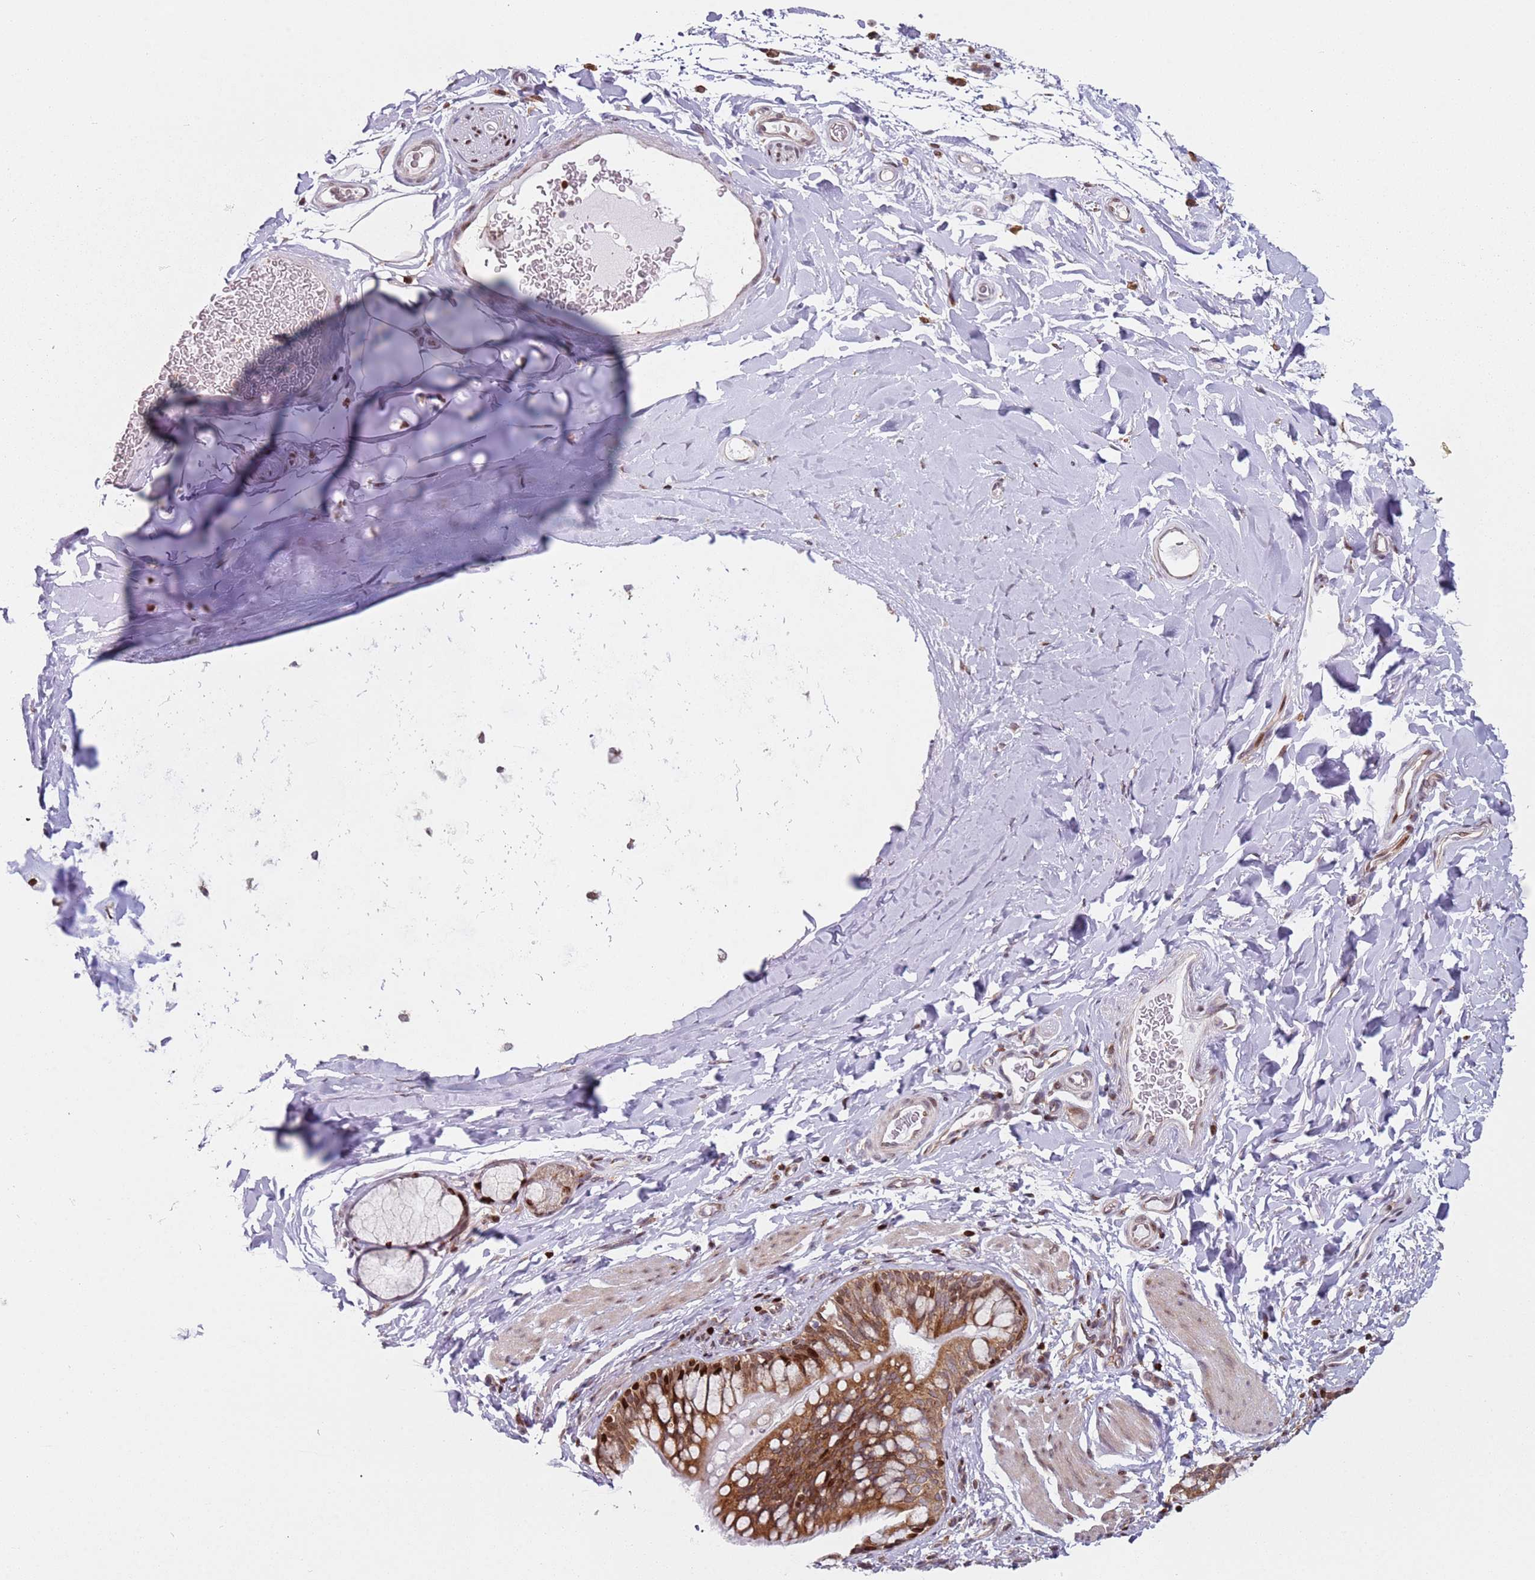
{"staining": {"intensity": "moderate", "quantity": ">75%", "location": "cytoplasmic/membranous,nuclear"}, "tissue": "bronchus", "cell_type": "Respiratory epithelial cells", "image_type": "normal", "snomed": [{"axis": "morphology", "description": "Normal tissue, NOS"}, {"axis": "topography", "description": "Cartilage tissue"}, {"axis": "topography", "description": "Bronchus"}], "caption": "A micrograph of bronchus stained for a protein demonstrates moderate cytoplasmic/membranous,nuclear brown staining in respiratory epithelial cells. Immunohistochemistry stains the protein in brown and the nuclei are stained blue.", "gene": "HNRNPLL", "patient": {"sex": "female", "age": 36}}